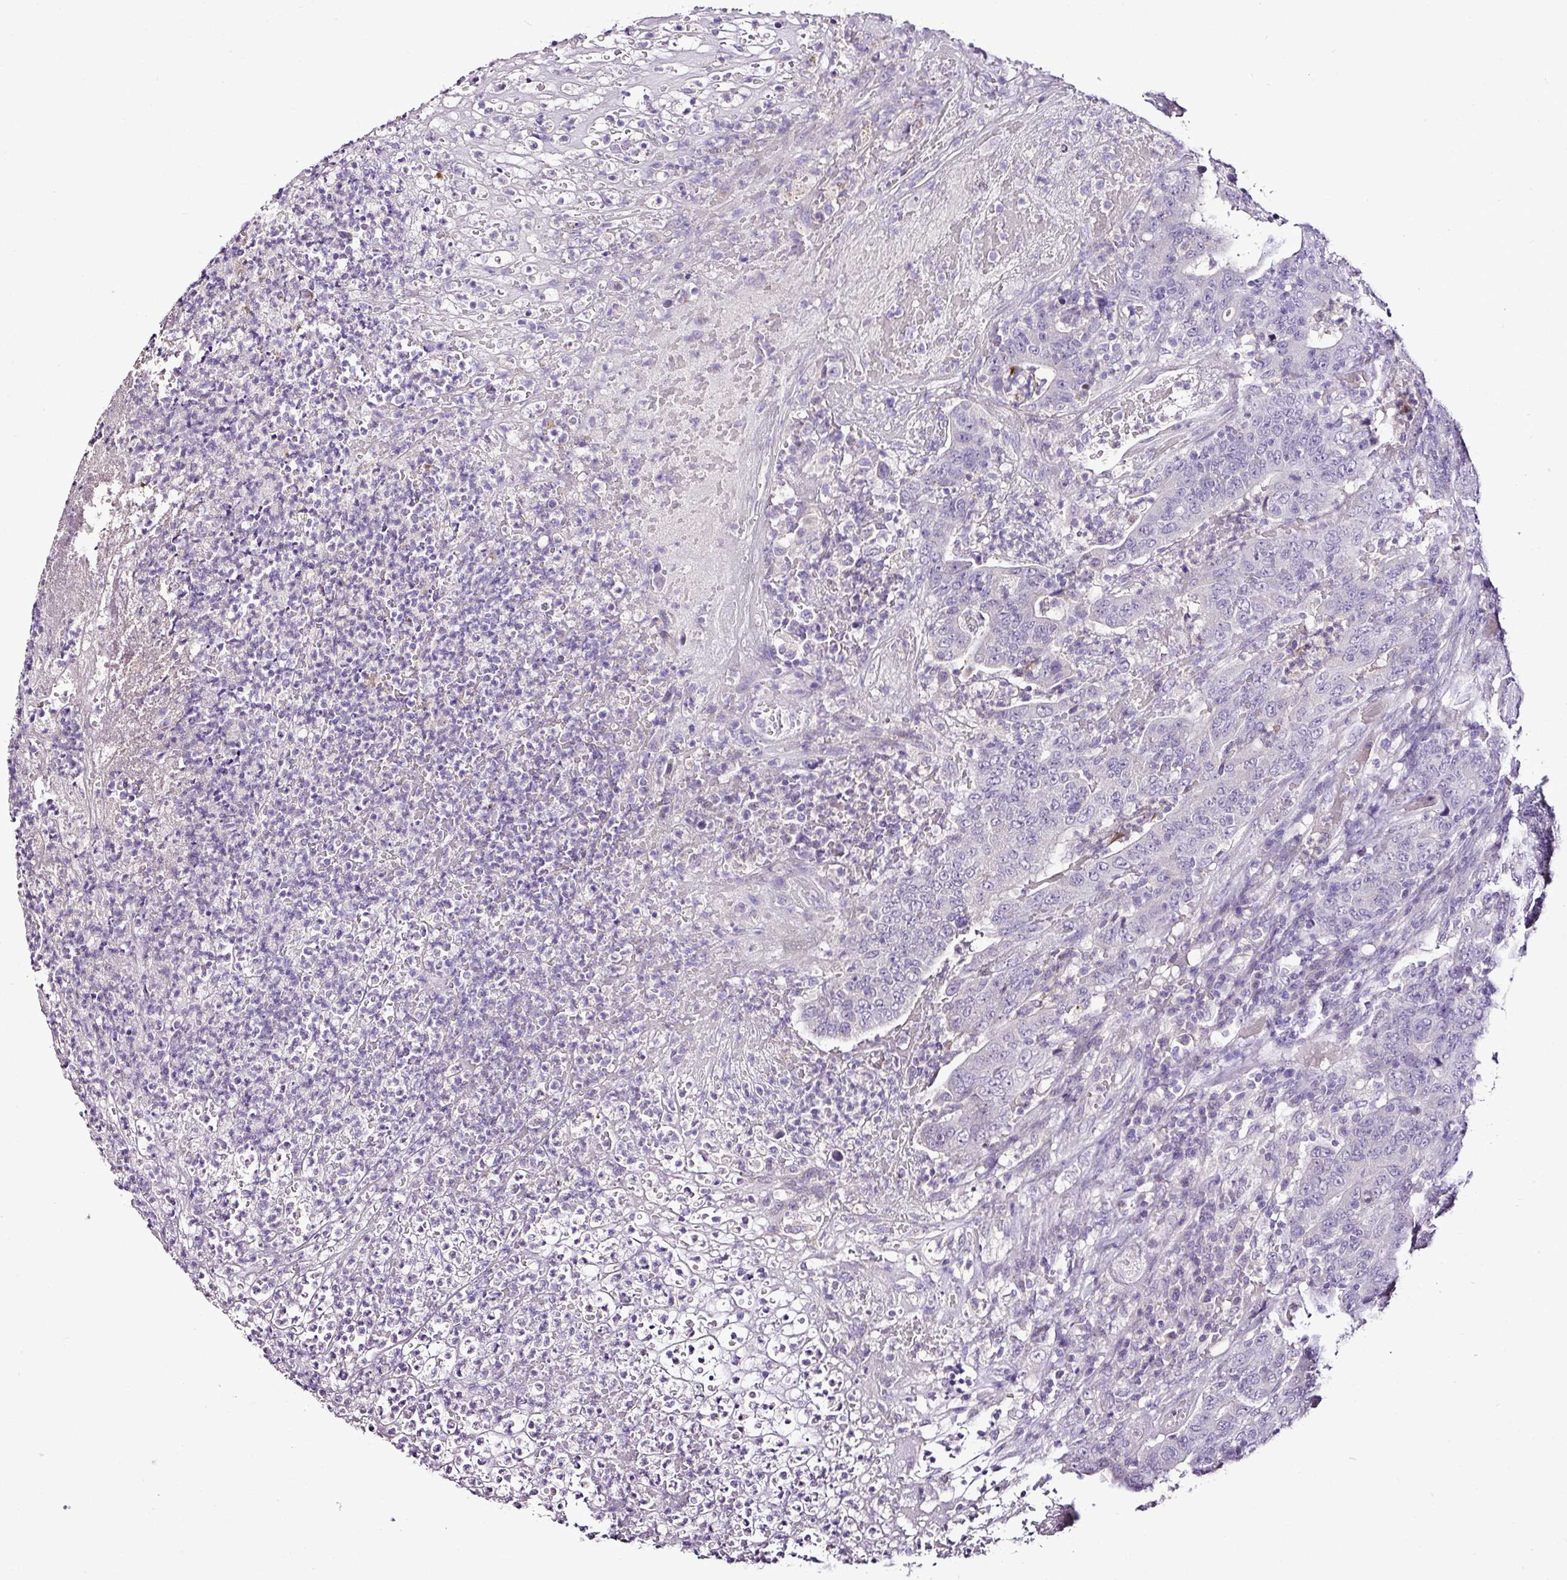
{"staining": {"intensity": "negative", "quantity": "none", "location": "none"}, "tissue": "colorectal cancer", "cell_type": "Tumor cells", "image_type": "cancer", "snomed": [{"axis": "morphology", "description": "Adenocarcinoma, NOS"}, {"axis": "topography", "description": "Colon"}], "caption": "Human colorectal cancer (adenocarcinoma) stained for a protein using immunohistochemistry shows no expression in tumor cells.", "gene": "ESR1", "patient": {"sex": "female", "age": 75}}